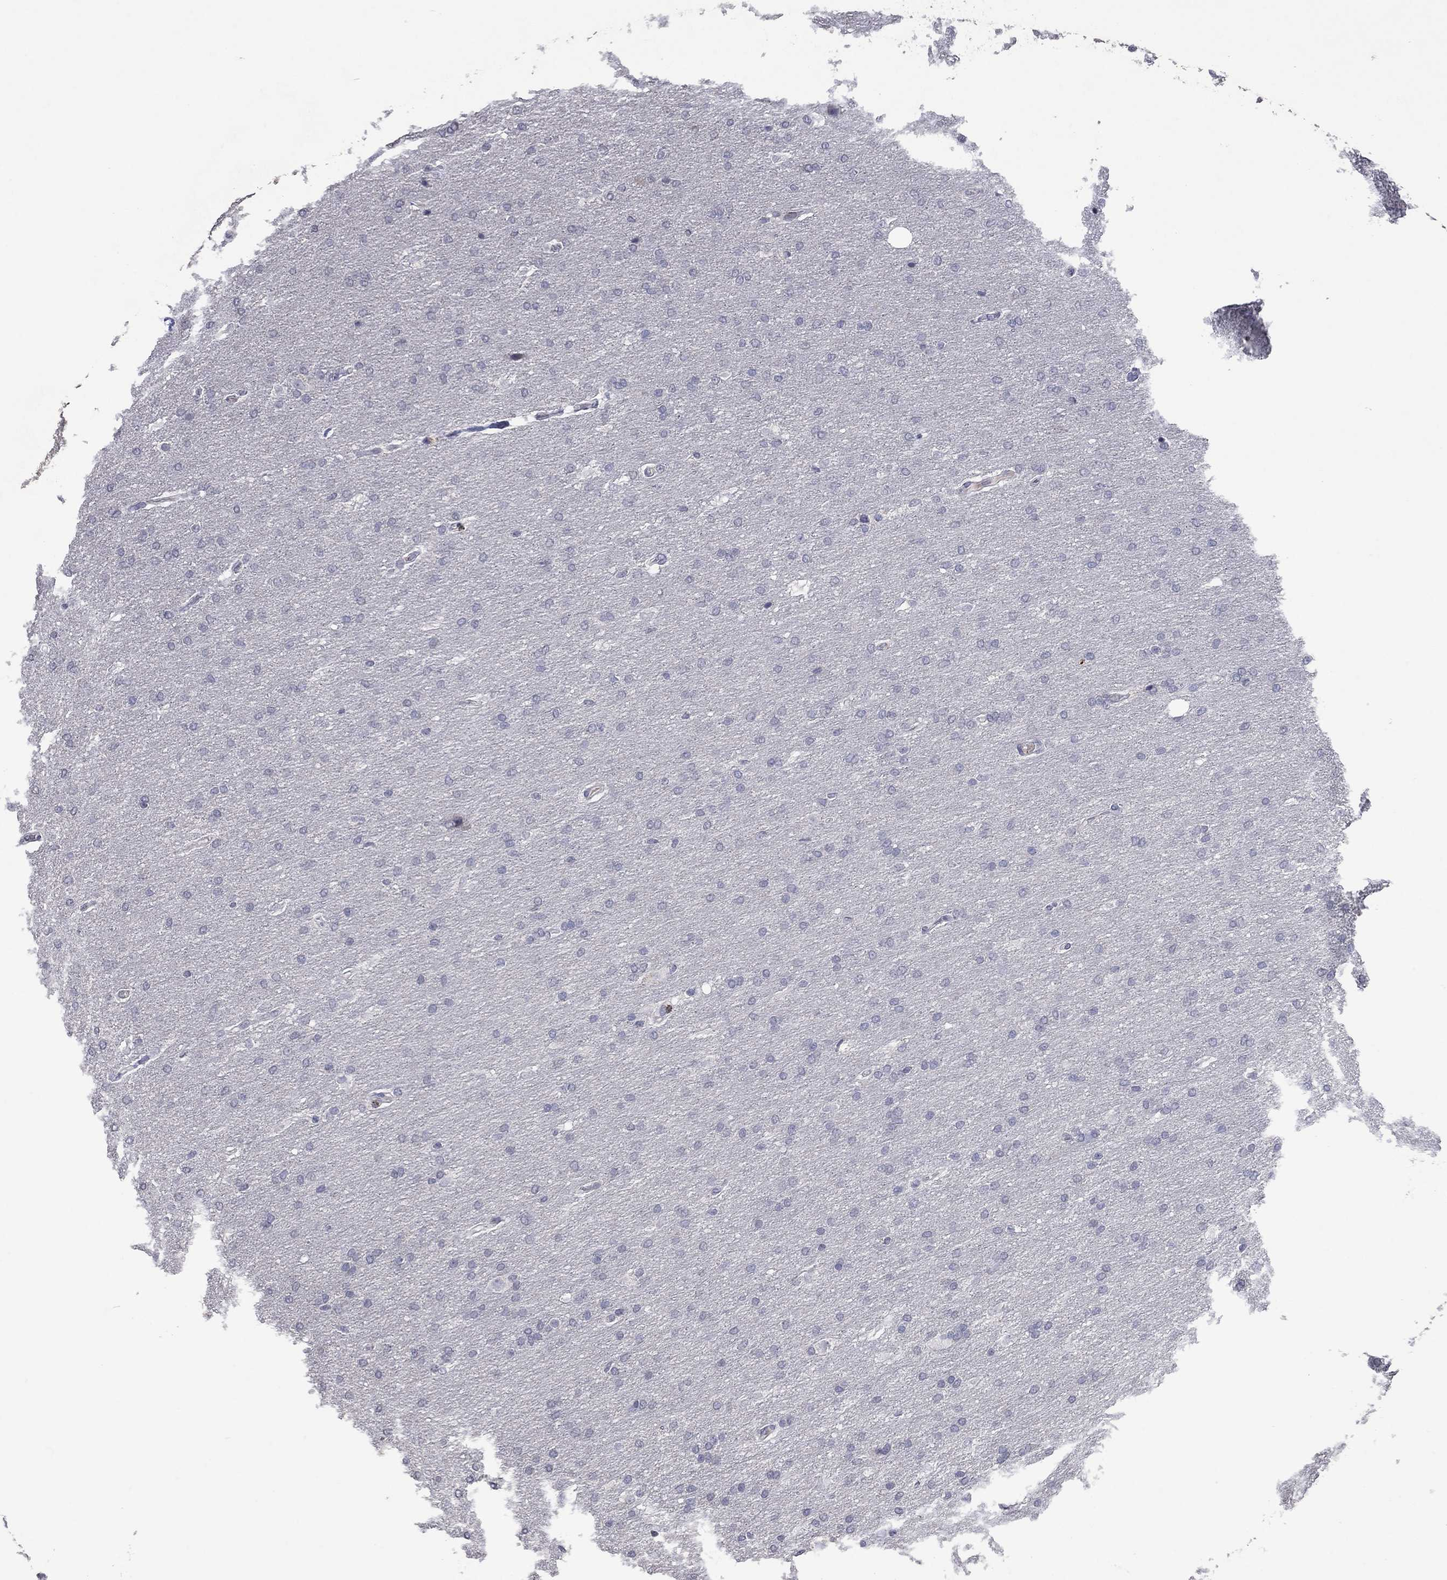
{"staining": {"intensity": "negative", "quantity": "none", "location": "none"}, "tissue": "glioma", "cell_type": "Tumor cells", "image_type": "cancer", "snomed": [{"axis": "morphology", "description": "Glioma, malignant, Low grade"}, {"axis": "topography", "description": "Brain"}], "caption": "An image of human malignant glioma (low-grade) is negative for staining in tumor cells.", "gene": "CCL5", "patient": {"sex": "female", "age": 37}}